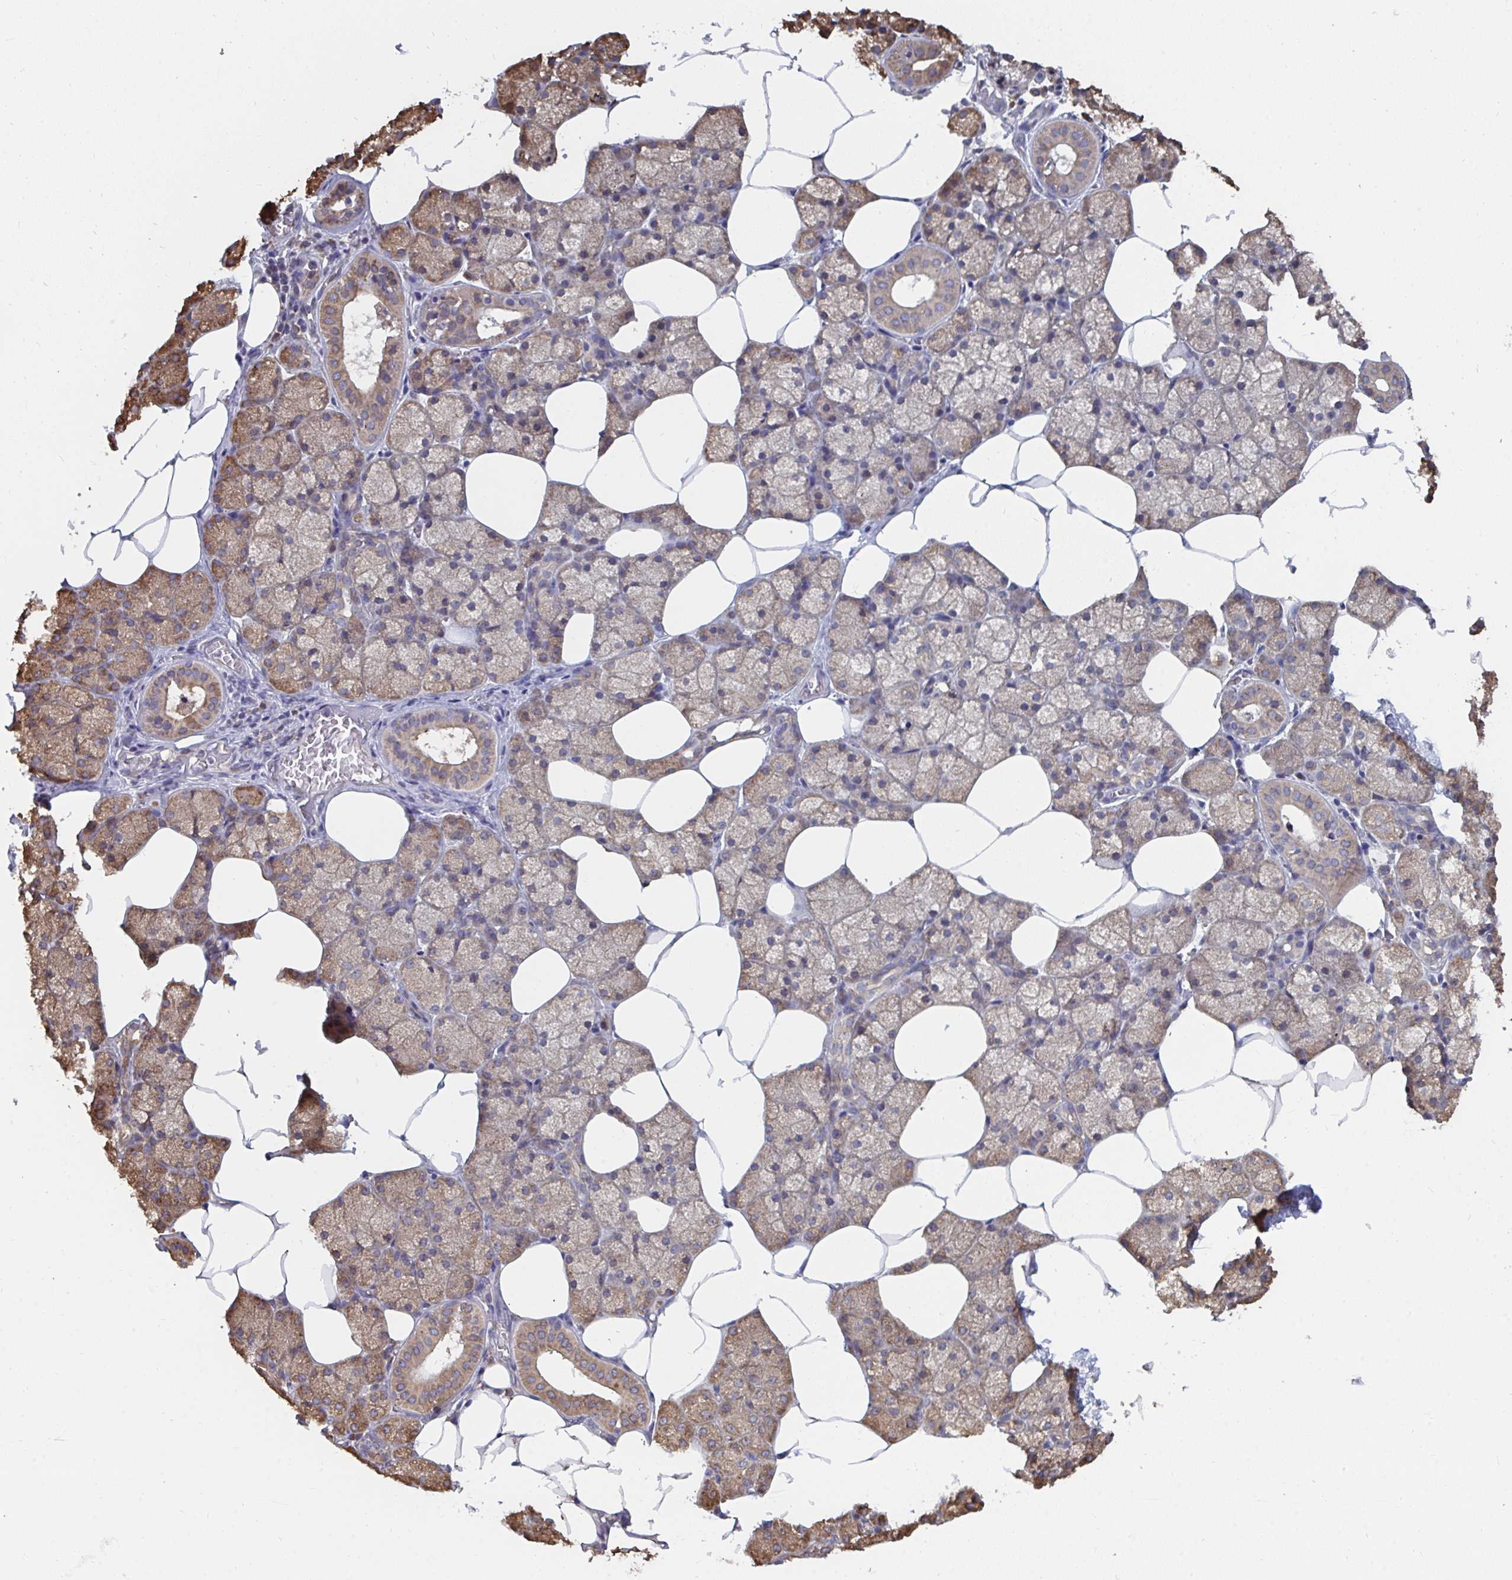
{"staining": {"intensity": "moderate", "quantity": ">75%", "location": "cytoplasmic/membranous"}, "tissue": "salivary gland", "cell_type": "Glandular cells", "image_type": "normal", "snomed": [{"axis": "morphology", "description": "Normal tissue, NOS"}, {"axis": "topography", "description": "Salivary gland"}], "caption": "Immunohistochemistry photomicrograph of benign salivary gland: salivary gland stained using immunohistochemistry (IHC) exhibits medium levels of moderate protein expression localized specifically in the cytoplasmic/membranous of glandular cells, appearing as a cytoplasmic/membranous brown color.", "gene": "ELAVL1", "patient": {"sex": "female", "age": 43}}